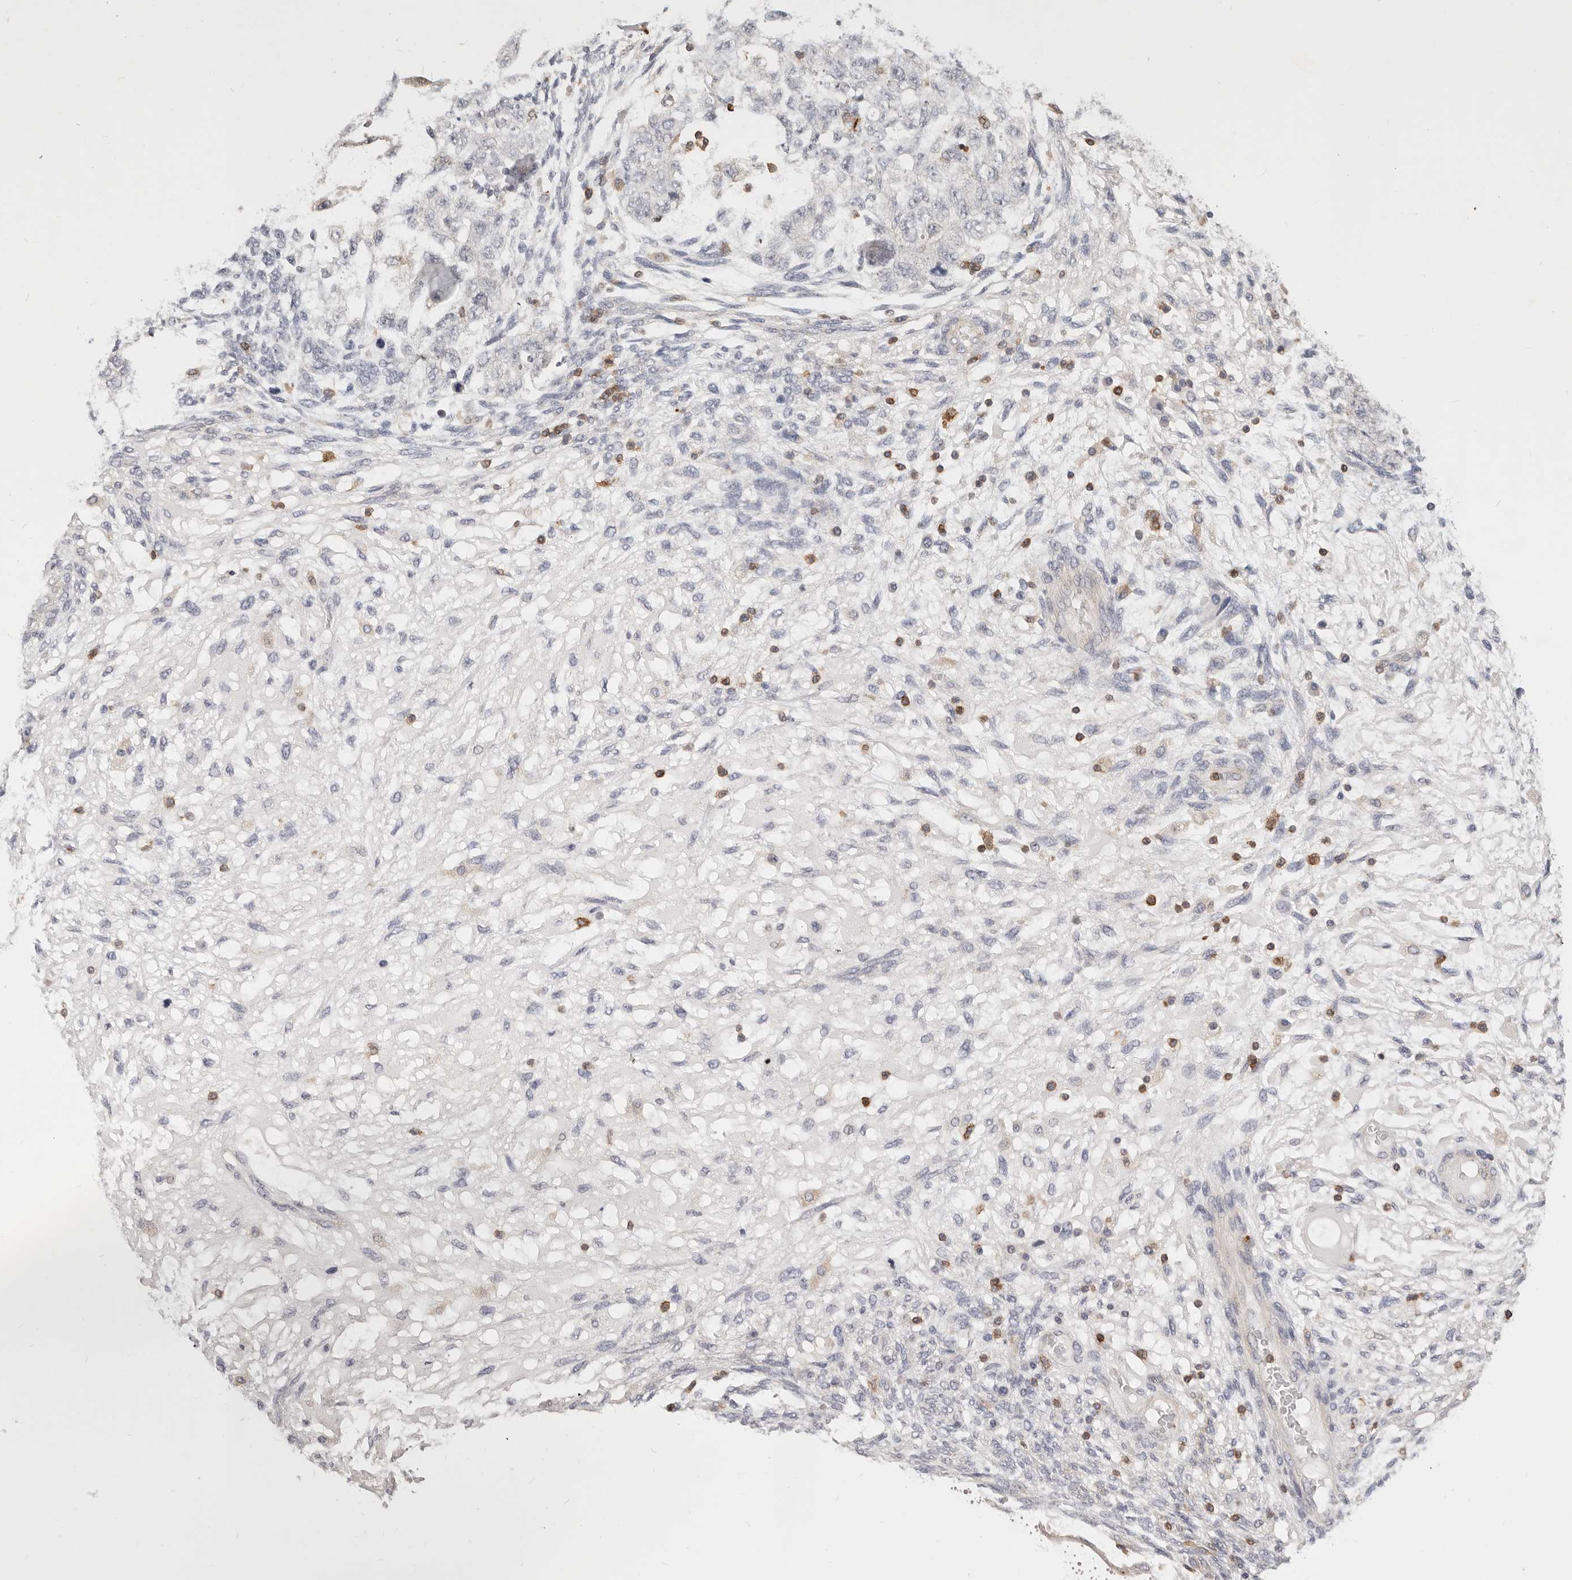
{"staining": {"intensity": "negative", "quantity": "none", "location": "none"}, "tissue": "testis cancer", "cell_type": "Tumor cells", "image_type": "cancer", "snomed": [{"axis": "morphology", "description": "Normal tissue, NOS"}, {"axis": "morphology", "description": "Carcinoma, Embryonal, NOS"}, {"axis": "topography", "description": "Testis"}], "caption": "This image is of testis cancer (embryonal carcinoma) stained with immunohistochemistry (IHC) to label a protein in brown with the nuclei are counter-stained blue. There is no positivity in tumor cells. (Brightfield microscopy of DAB immunohistochemistry (IHC) at high magnification).", "gene": "TMEM63B", "patient": {"sex": "male", "age": 36}}